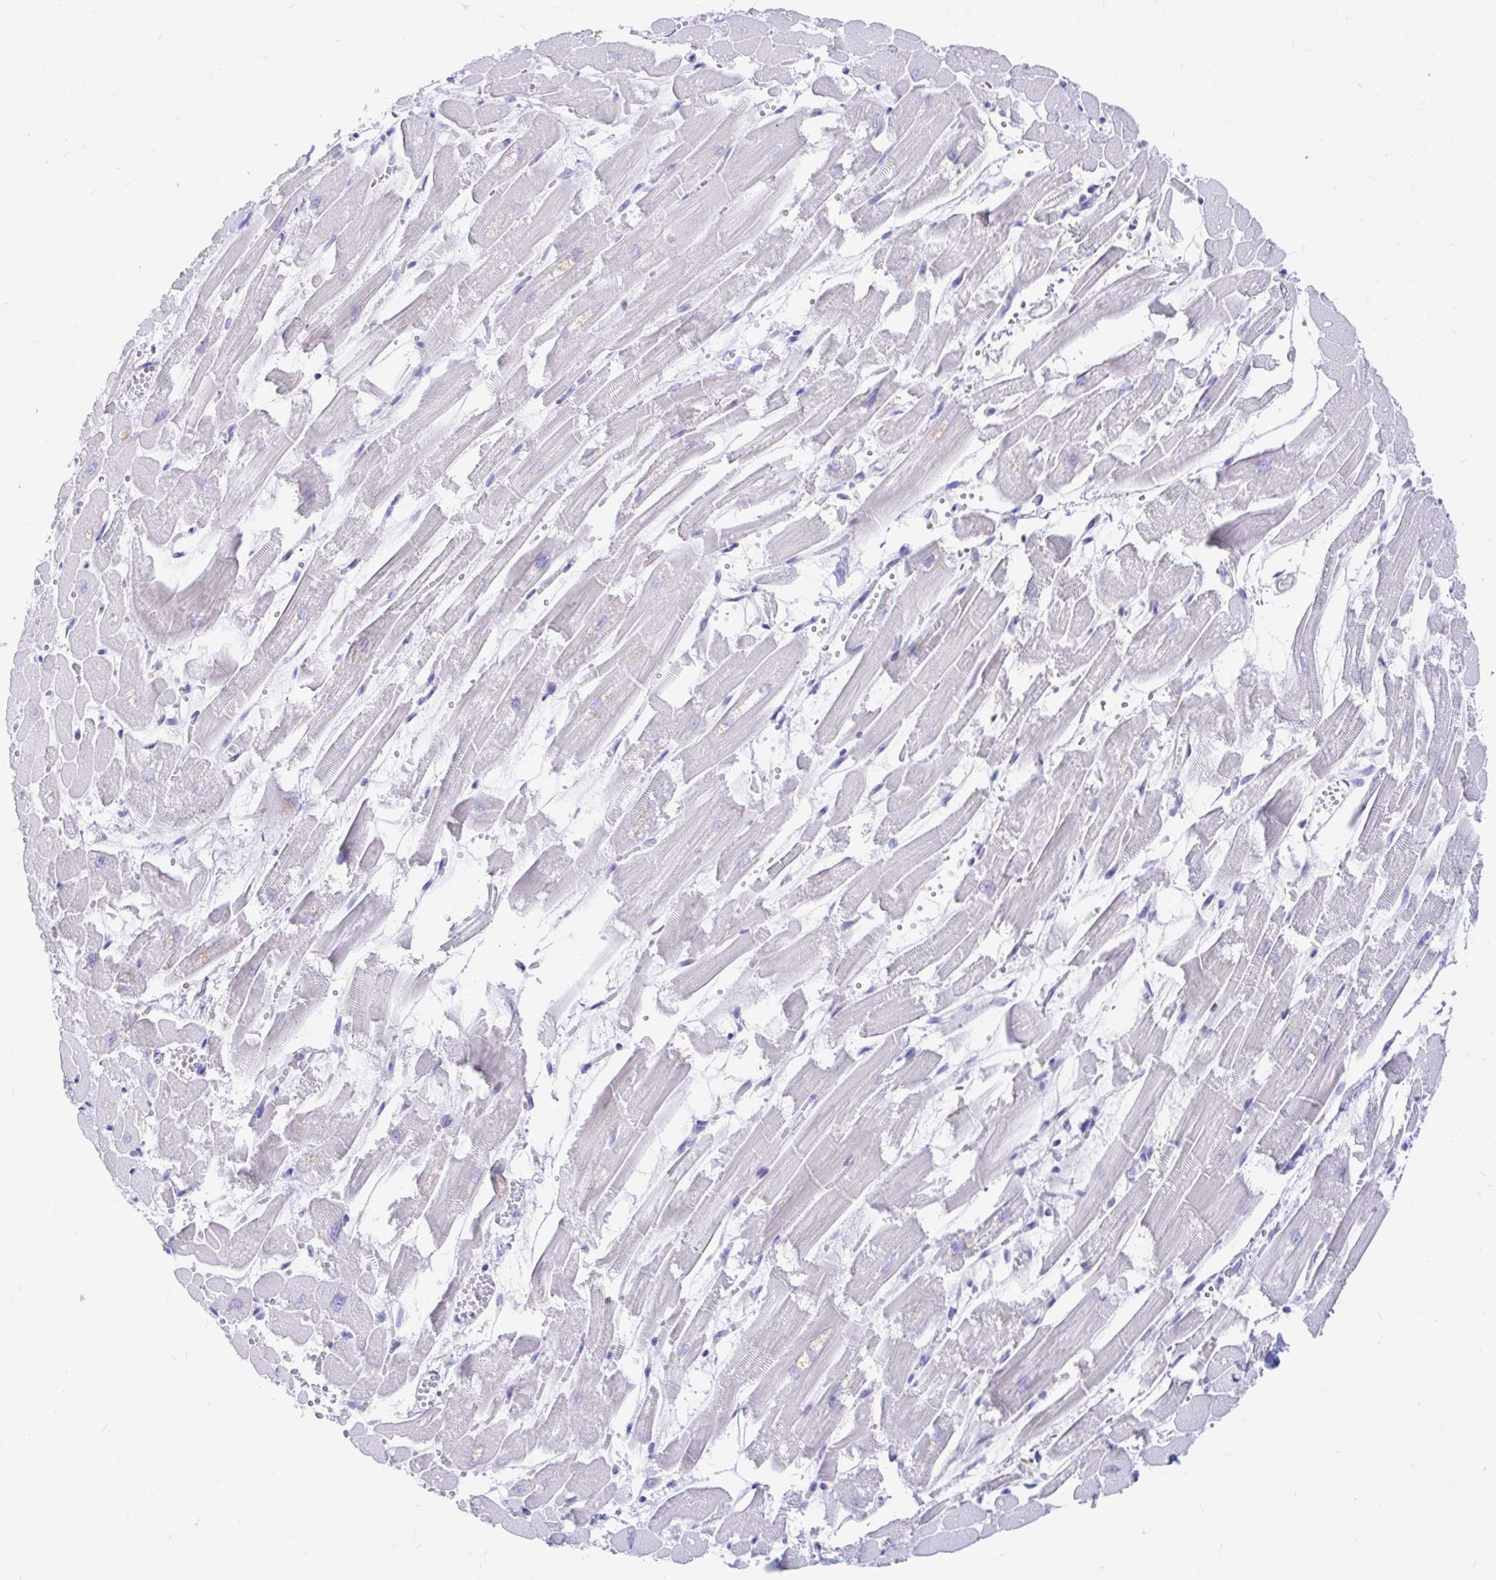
{"staining": {"intensity": "negative", "quantity": "none", "location": "none"}, "tissue": "heart muscle", "cell_type": "Cardiomyocytes", "image_type": "normal", "snomed": [{"axis": "morphology", "description": "Normal tissue, NOS"}, {"axis": "topography", "description": "Heart"}], "caption": "This is an immunohistochemistry histopathology image of normal heart muscle. There is no staining in cardiomyocytes.", "gene": "PPP1R1B", "patient": {"sex": "female", "age": 52}}